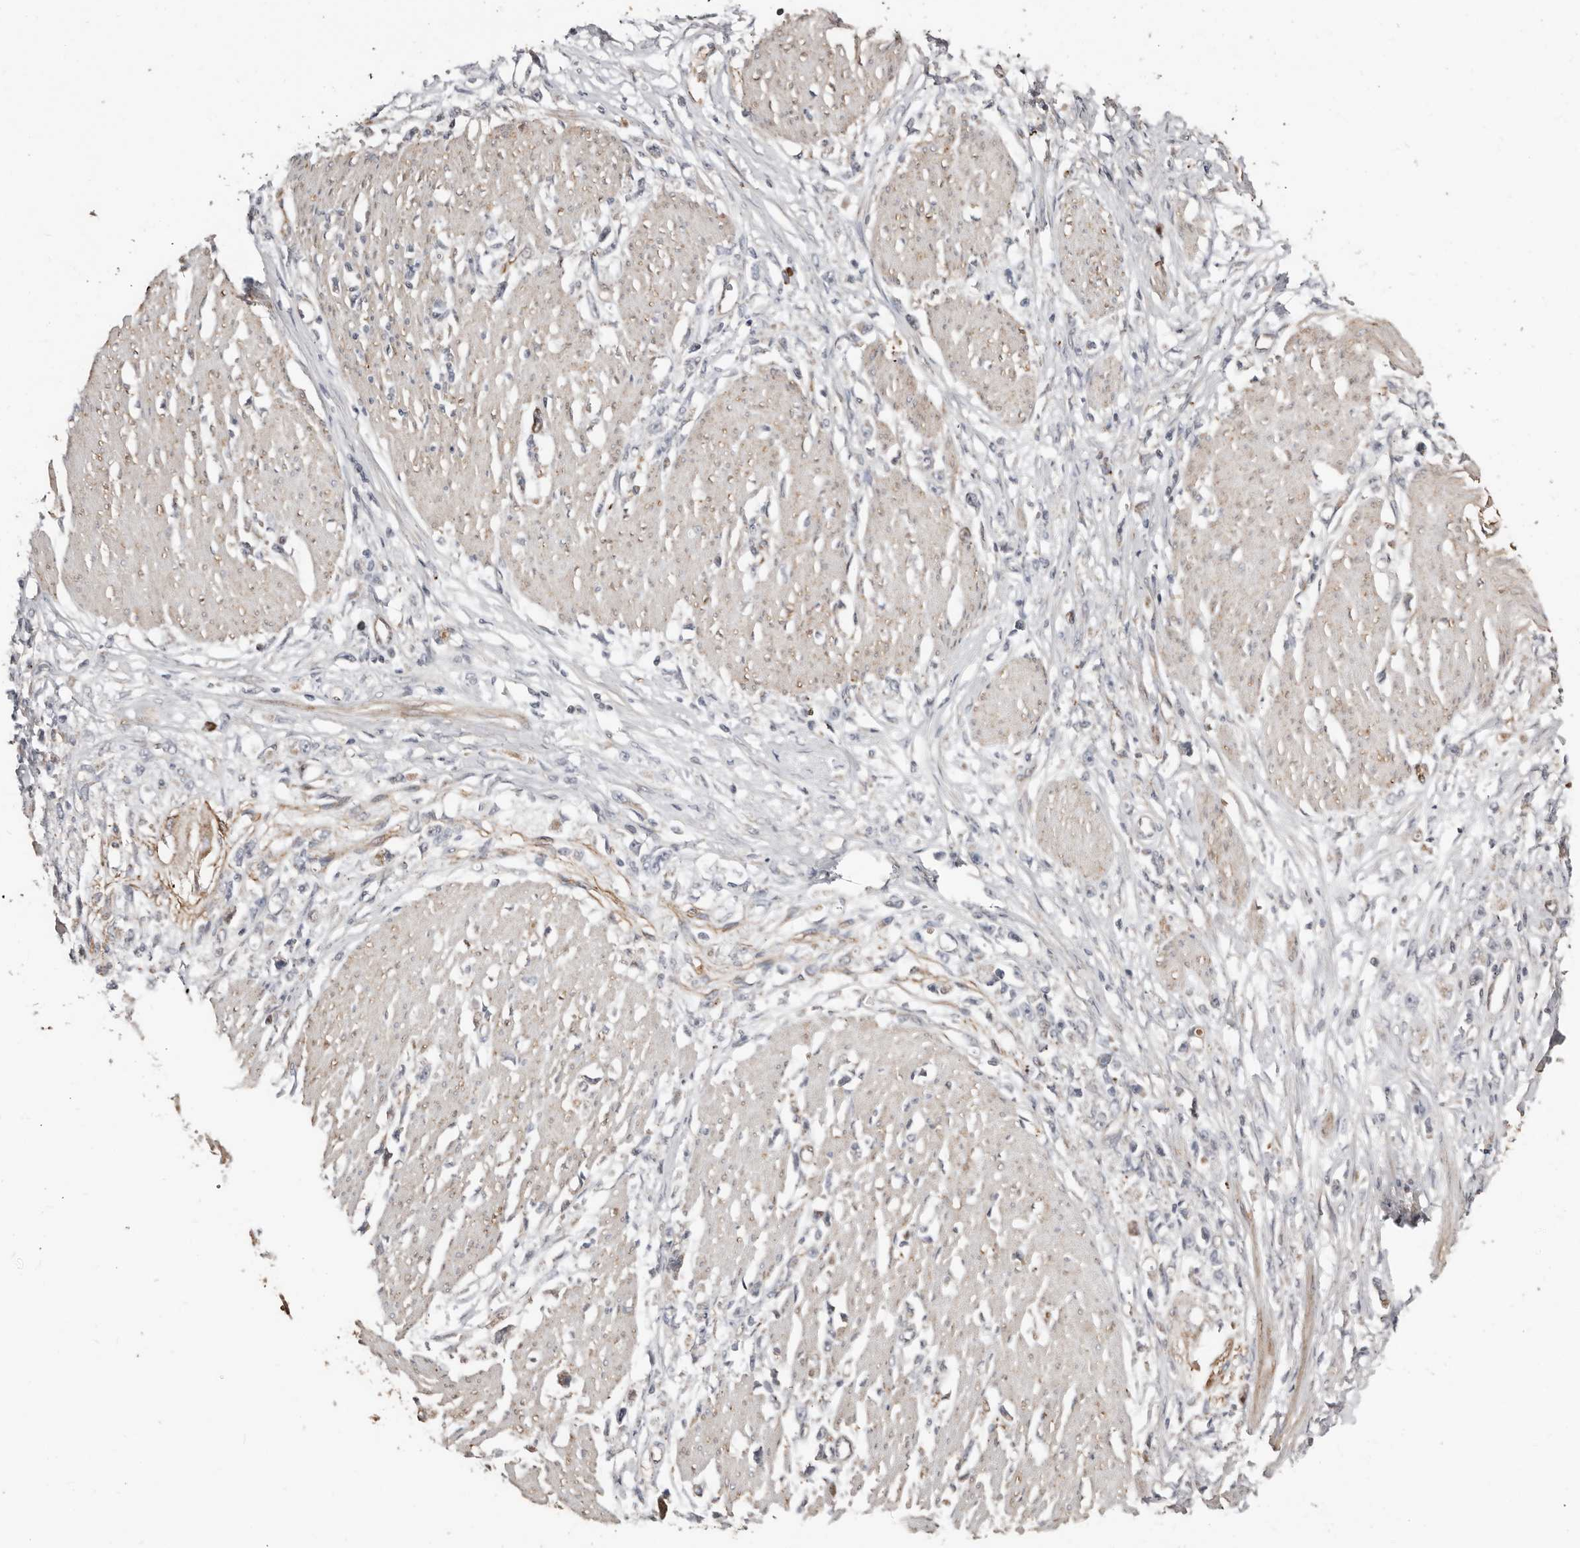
{"staining": {"intensity": "negative", "quantity": "none", "location": "none"}, "tissue": "stomach cancer", "cell_type": "Tumor cells", "image_type": "cancer", "snomed": [{"axis": "morphology", "description": "Adenocarcinoma, NOS"}, {"axis": "topography", "description": "Stomach"}], "caption": "Tumor cells show no significant staining in stomach cancer (adenocarcinoma).", "gene": "SMYD4", "patient": {"sex": "female", "age": 59}}